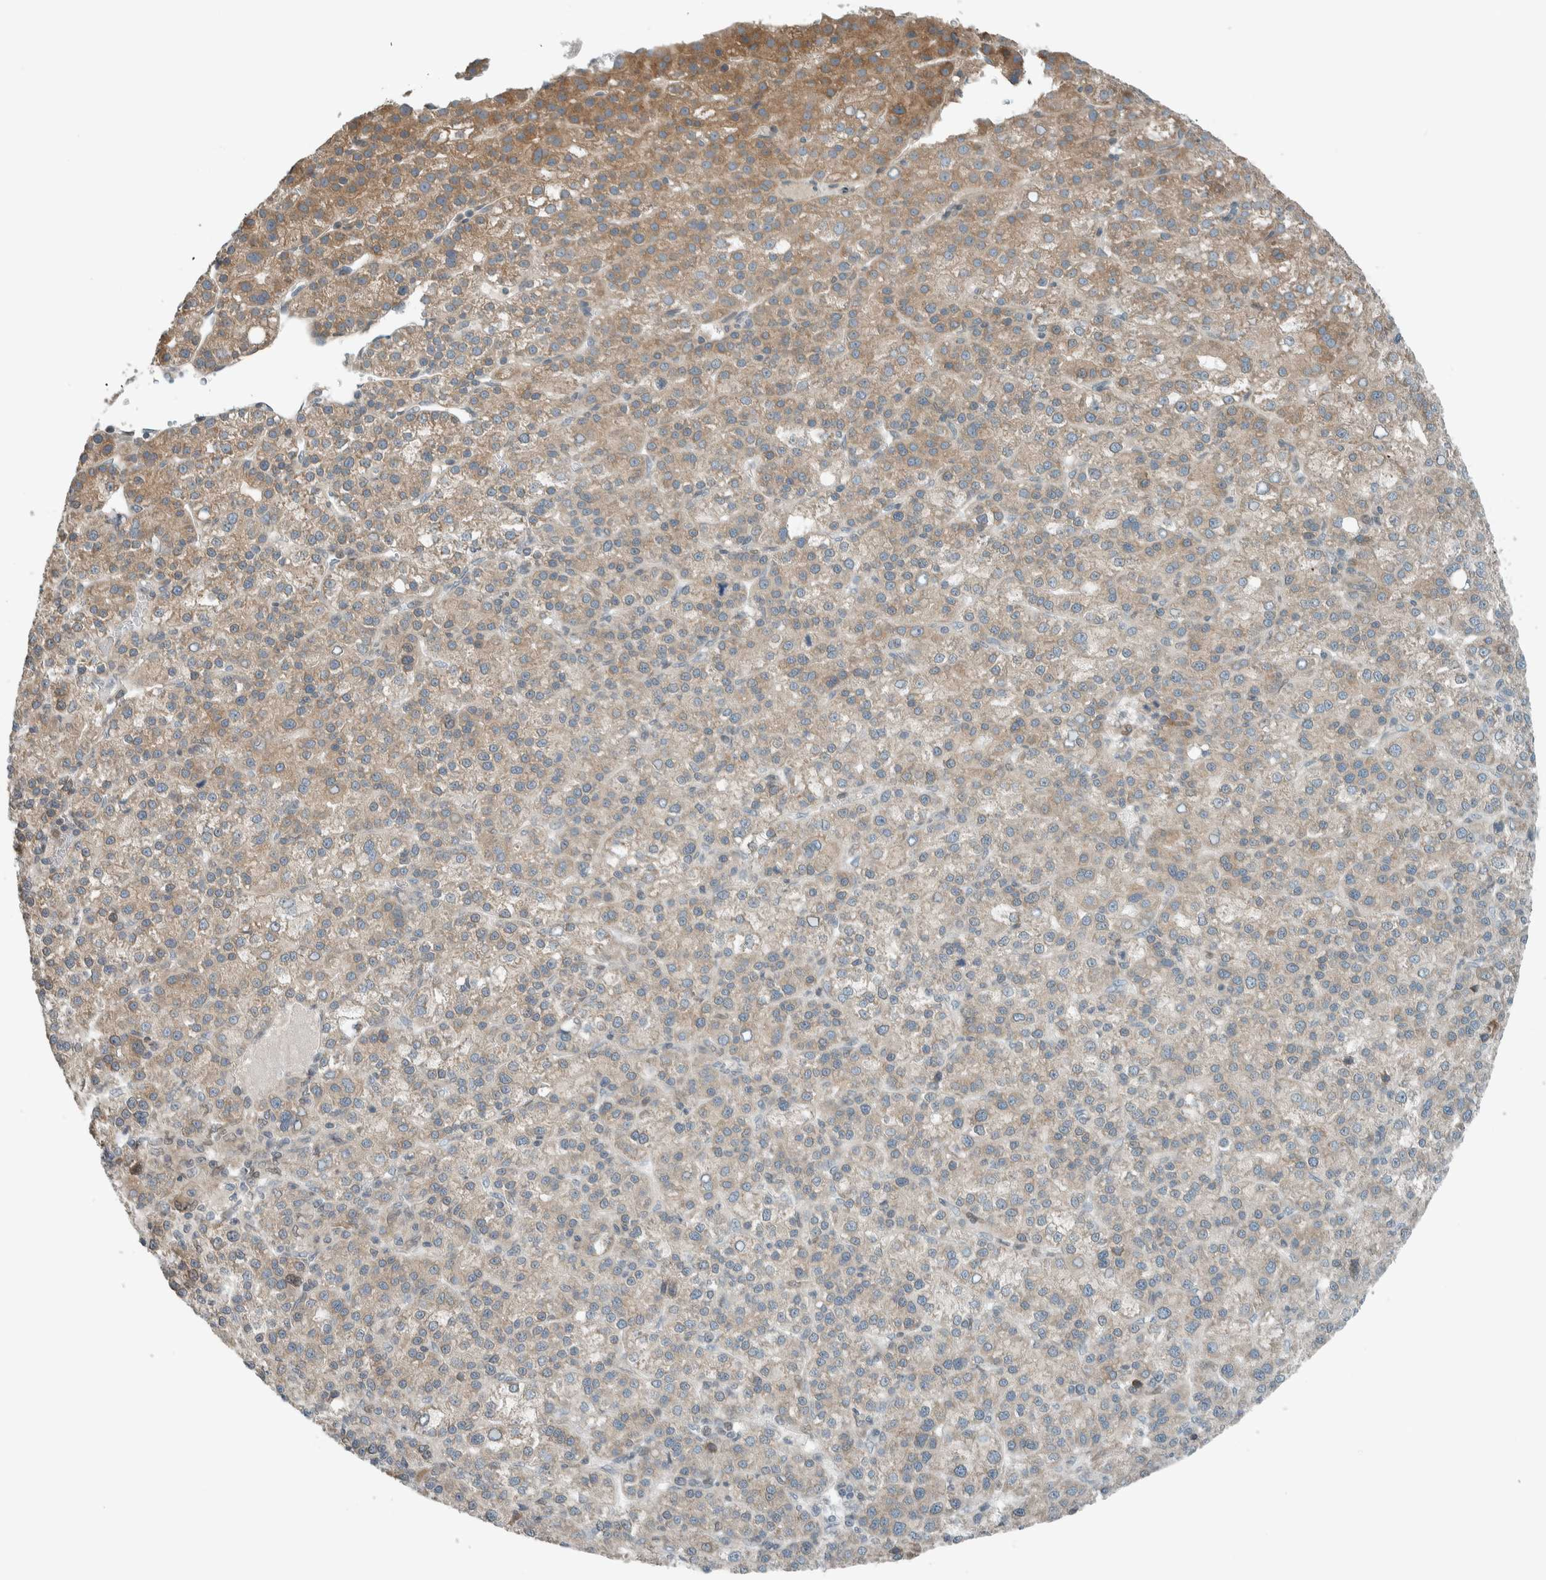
{"staining": {"intensity": "moderate", "quantity": "<25%", "location": "cytoplasmic/membranous"}, "tissue": "liver cancer", "cell_type": "Tumor cells", "image_type": "cancer", "snomed": [{"axis": "morphology", "description": "Carcinoma, Hepatocellular, NOS"}, {"axis": "topography", "description": "Liver"}], "caption": "An immunohistochemistry photomicrograph of tumor tissue is shown. Protein staining in brown shows moderate cytoplasmic/membranous positivity in liver cancer (hepatocellular carcinoma) within tumor cells.", "gene": "SEL1L", "patient": {"sex": "female", "age": 58}}